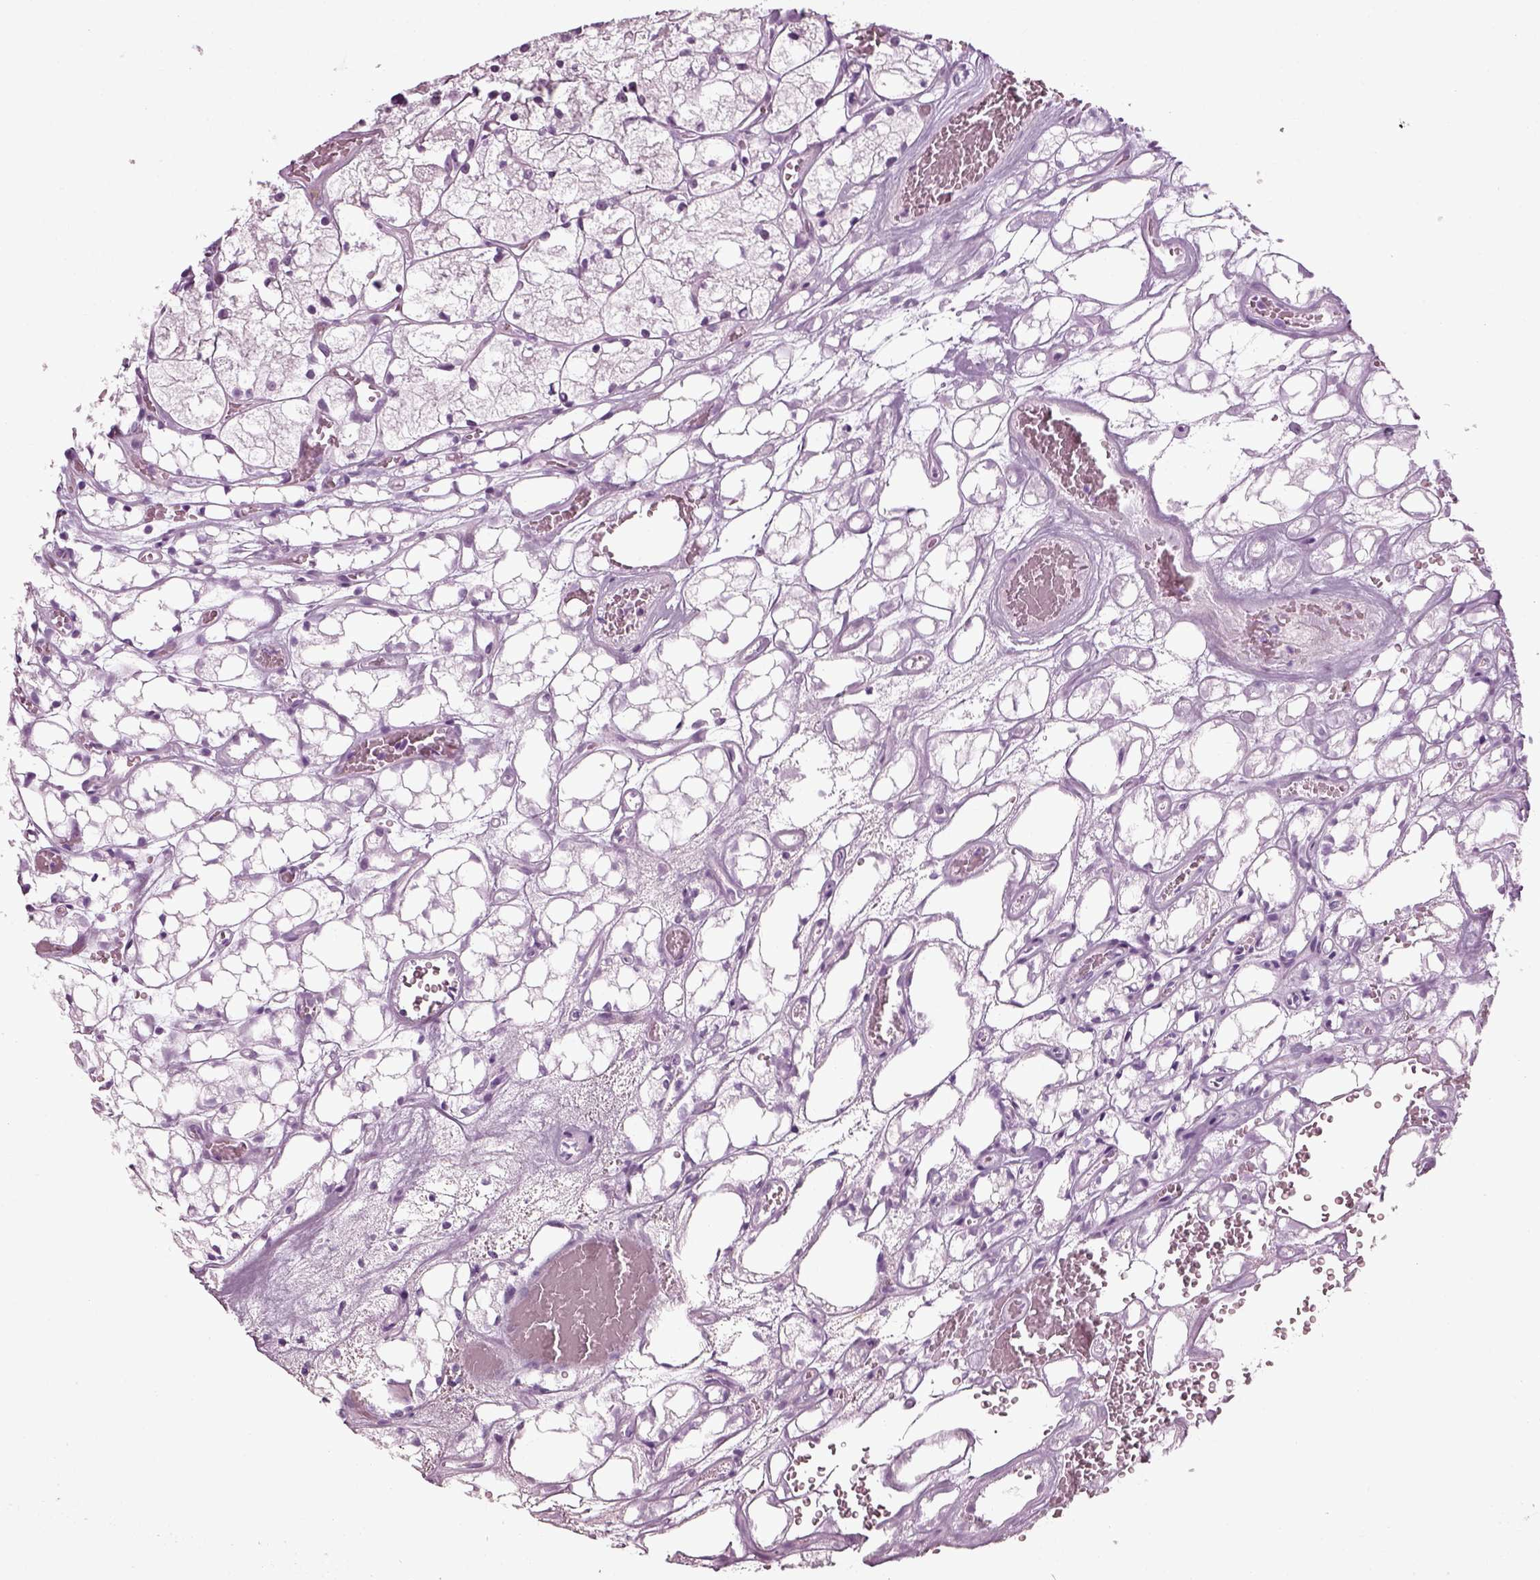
{"staining": {"intensity": "negative", "quantity": "none", "location": "none"}, "tissue": "renal cancer", "cell_type": "Tumor cells", "image_type": "cancer", "snomed": [{"axis": "morphology", "description": "Adenocarcinoma, NOS"}, {"axis": "topography", "description": "Kidney"}], "caption": "A histopathology image of human adenocarcinoma (renal) is negative for staining in tumor cells.", "gene": "SCG5", "patient": {"sex": "female", "age": 69}}